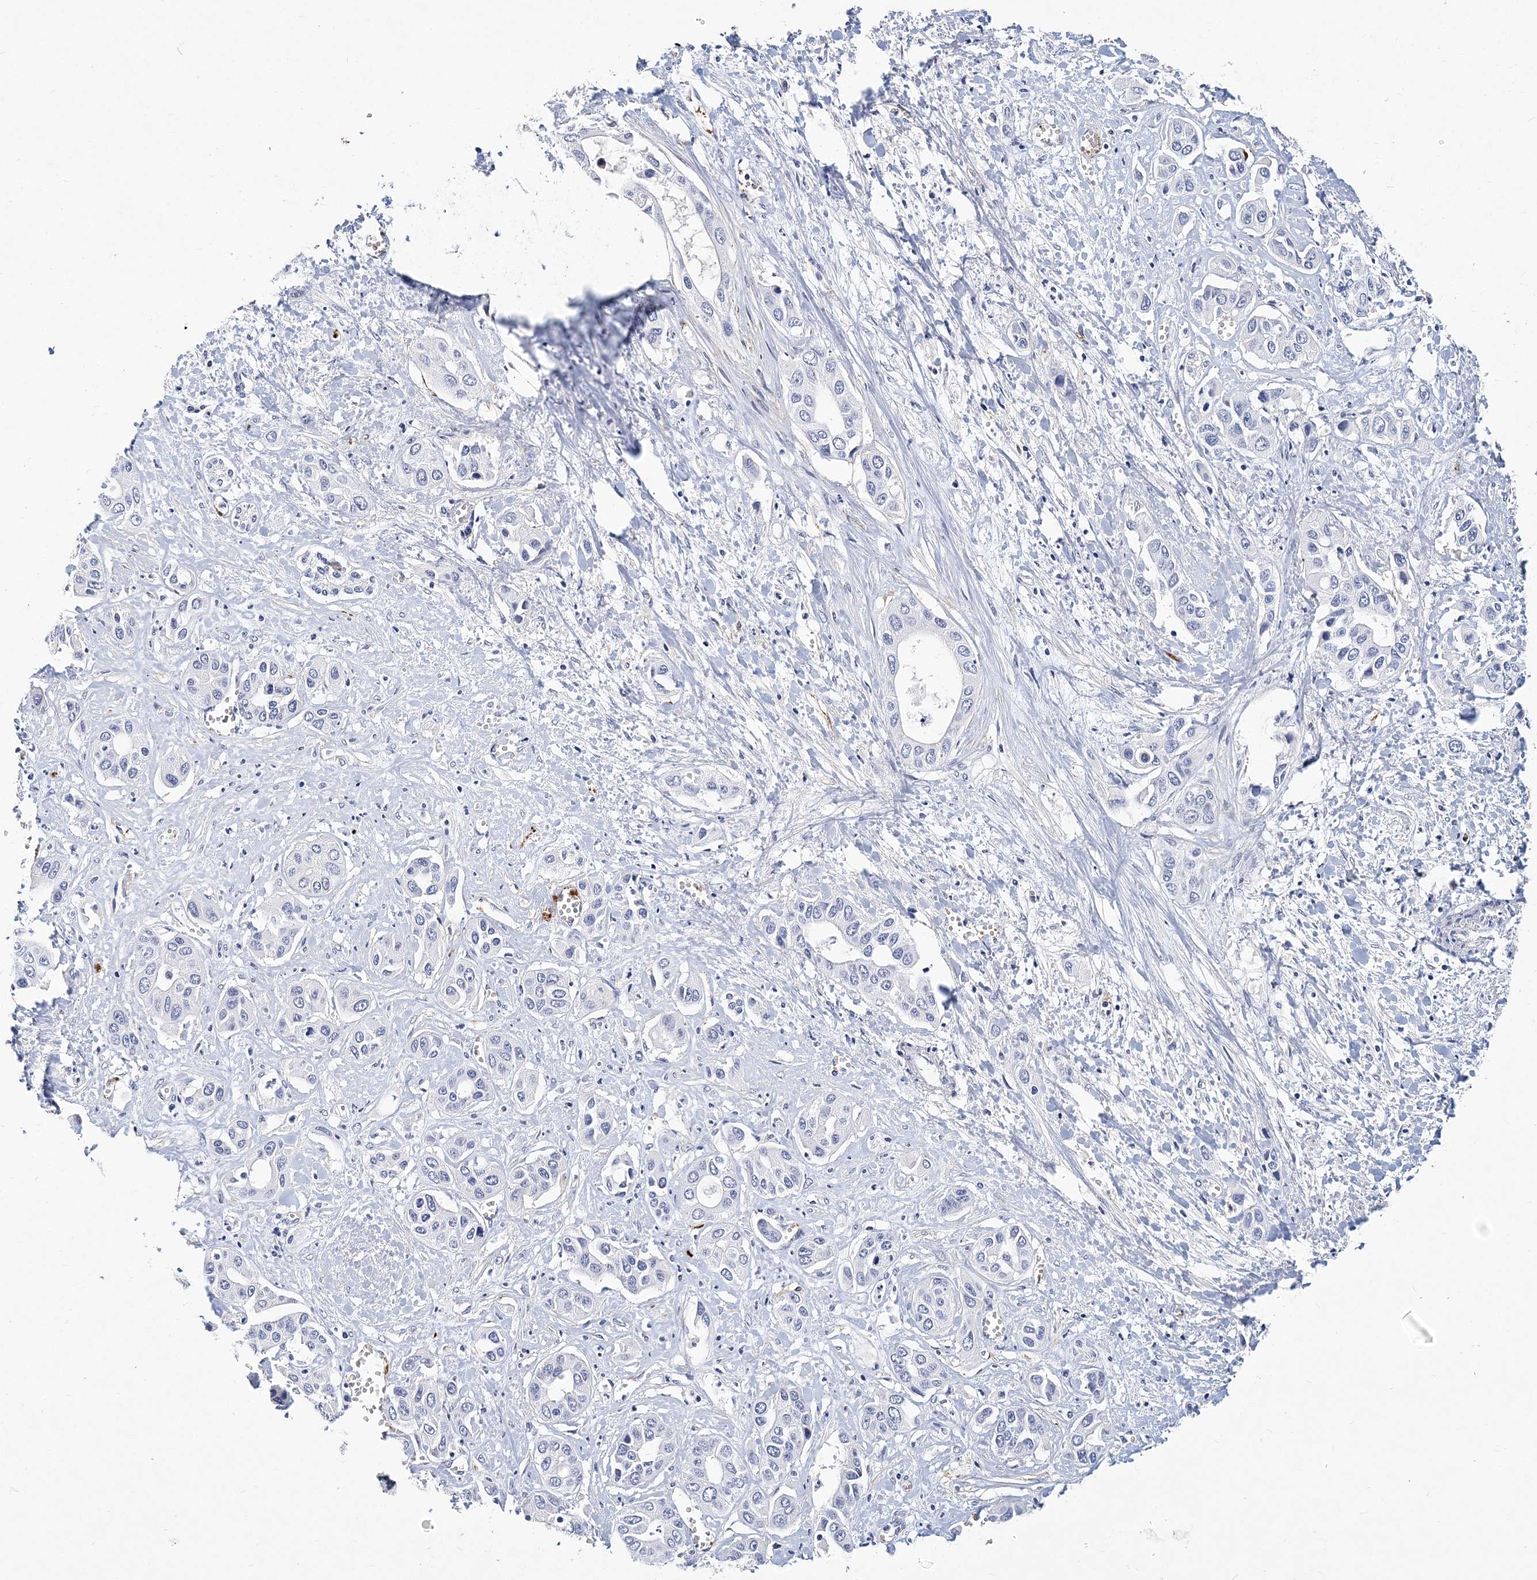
{"staining": {"intensity": "negative", "quantity": "none", "location": "none"}, "tissue": "liver cancer", "cell_type": "Tumor cells", "image_type": "cancer", "snomed": [{"axis": "morphology", "description": "Cholangiocarcinoma"}, {"axis": "topography", "description": "Liver"}], "caption": "Immunohistochemistry (IHC) photomicrograph of neoplastic tissue: human liver cancer stained with DAB (3,3'-diaminobenzidine) reveals no significant protein positivity in tumor cells.", "gene": "ITGA2B", "patient": {"sex": "female", "age": 52}}